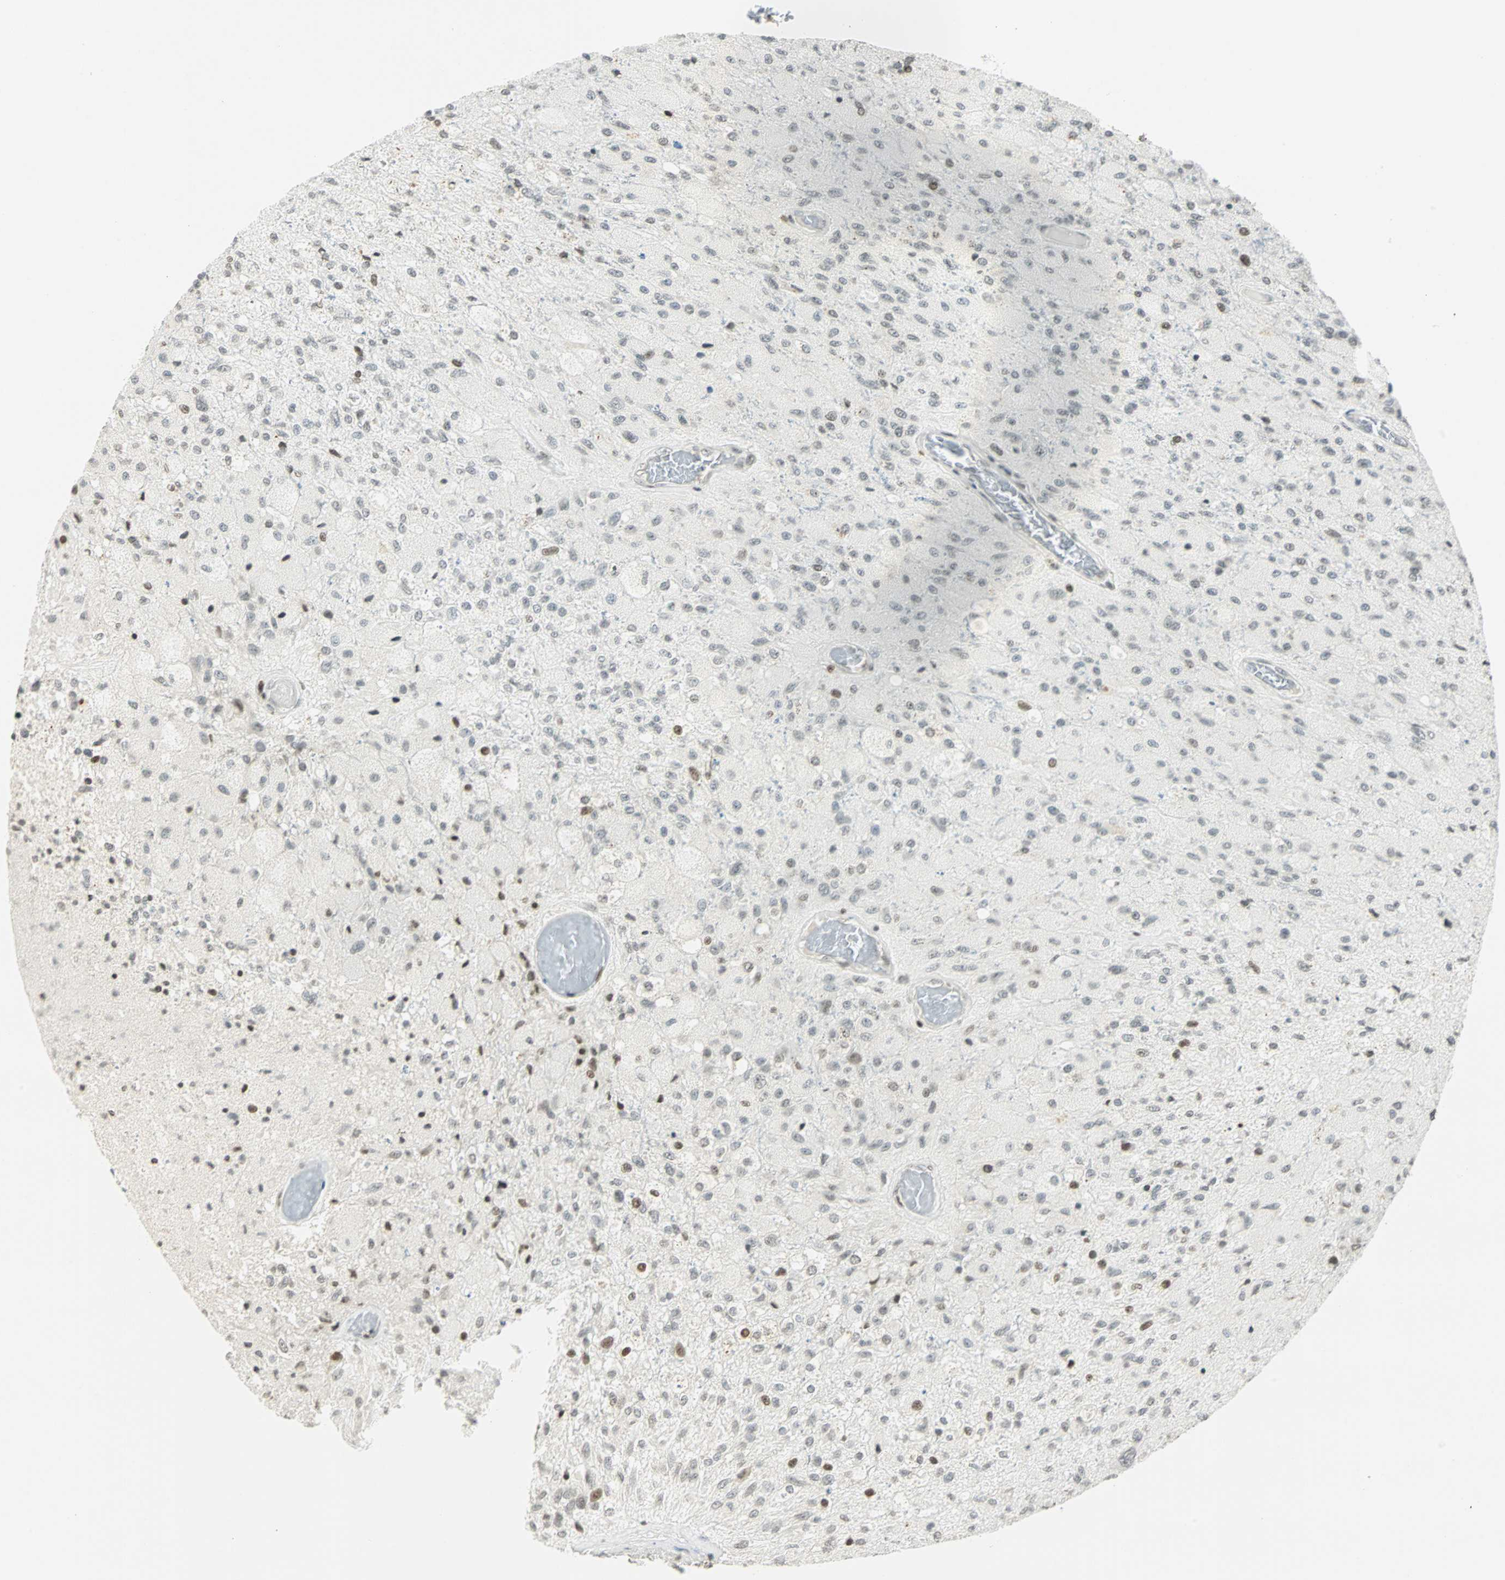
{"staining": {"intensity": "moderate", "quantity": "<25%", "location": "nuclear"}, "tissue": "glioma", "cell_type": "Tumor cells", "image_type": "cancer", "snomed": [{"axis": "morphology", "description": "Normal tissue, NOS"}, {"axis": "morphology", "description": "Glioma, malignant, High grade"}, {"axis": "topography", "description": "Cerebral cortex"}], "caption": "High-magnification brightfield microscopy of glioma stained with DAB (brown) and counterstained with hematoxylin (blue). tumor cells exhibit moderate nuclear staining is identified in about<25% of cells.", "gene": "SMAD3", "patient": {"sex": "male", "age": 77}}